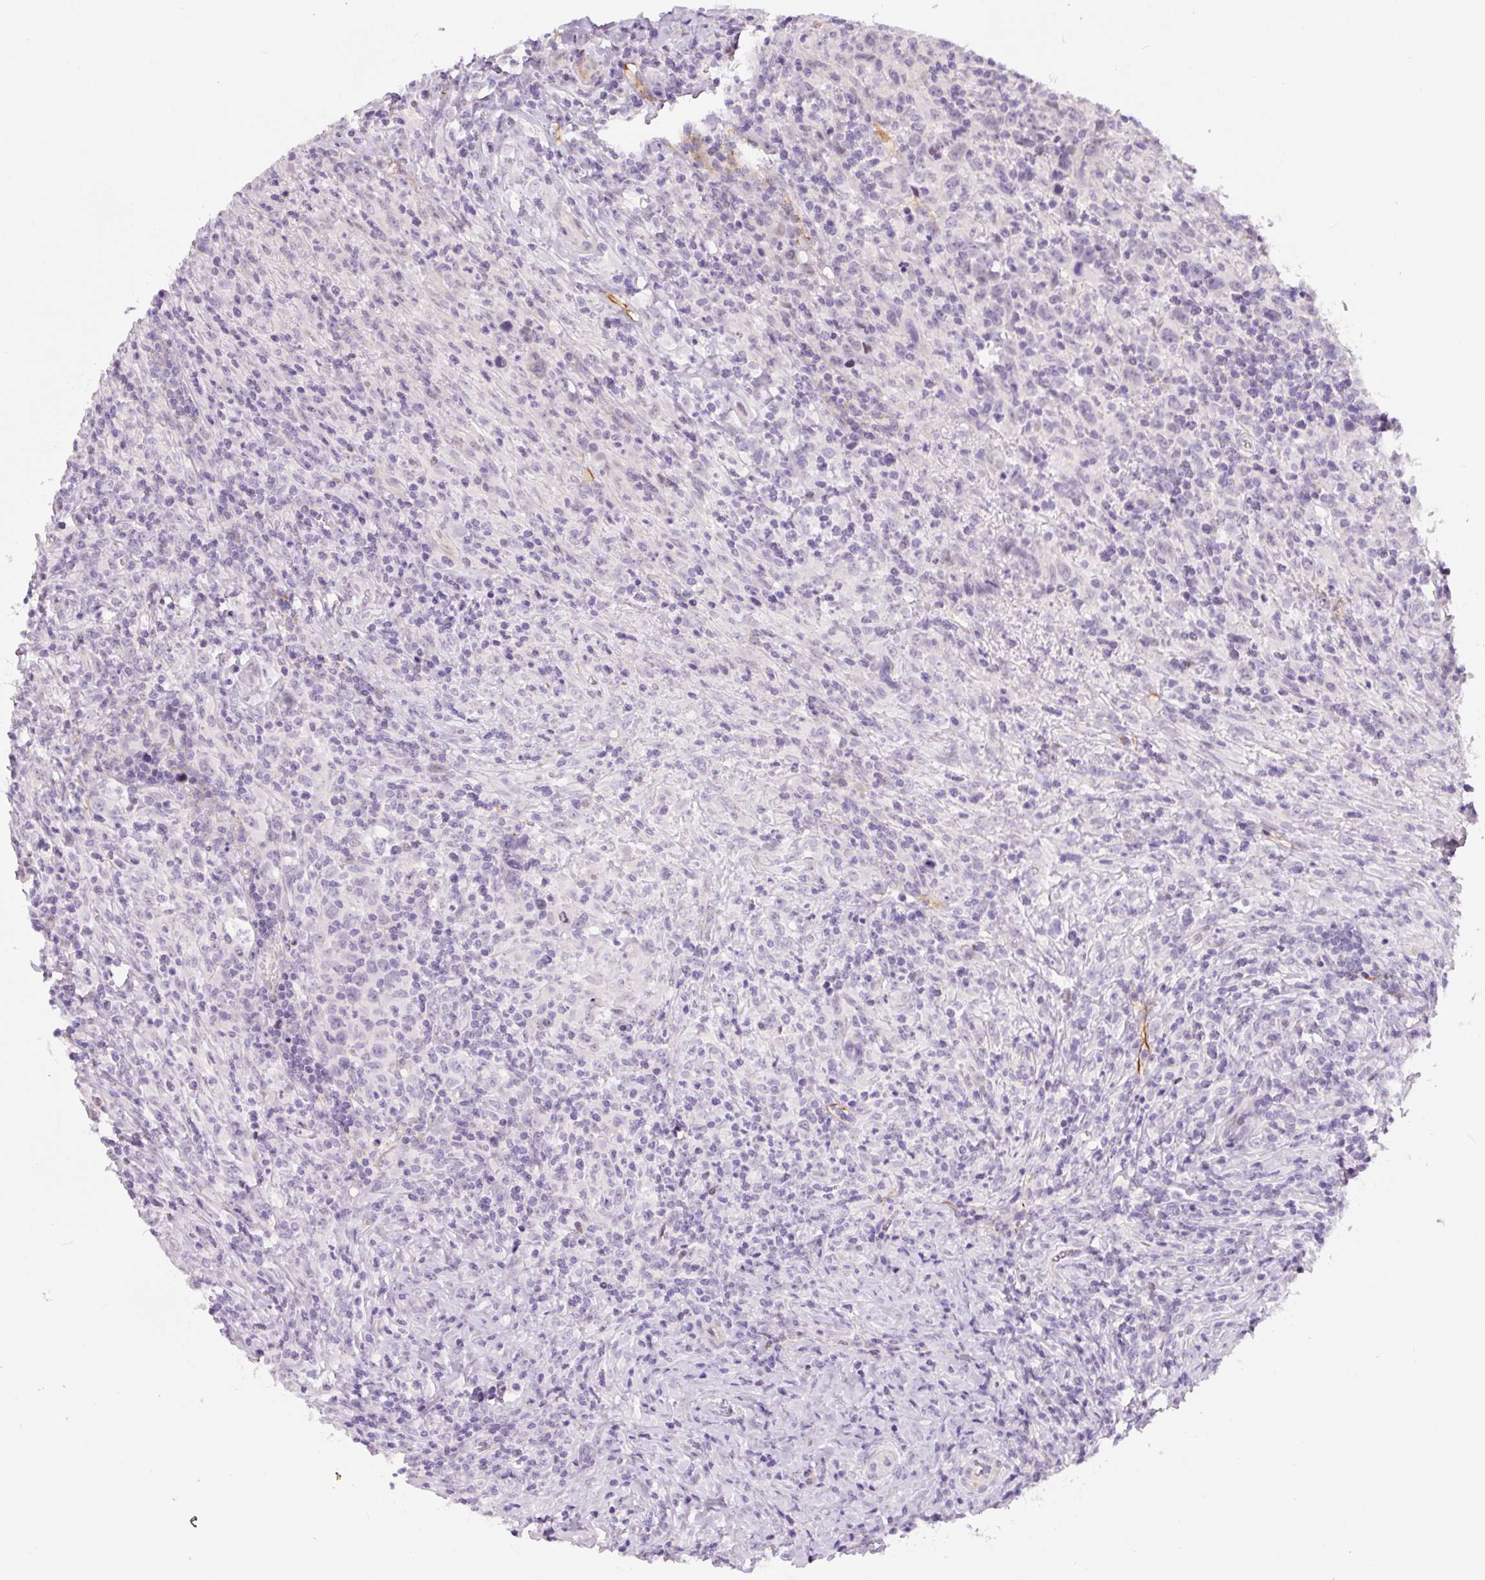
{"staining": {"intensity": "negative", "quantity": "none", "location": "none"}, "tissue": "lymphoma", "cell_type": "Tumor cells", "image_type": "cancer", "snomed": [{"axis": "morphology", "description": "Hodgkin's disease, NOS"}, {"axis": "topography", "description": "Lymph node"}], "caption": "Protein analysis of Hodgkin's disease demonstrates no significant staining in tumor cells.", "gene": "CCL25", "patient": {"sex": "female", "age": 18}}